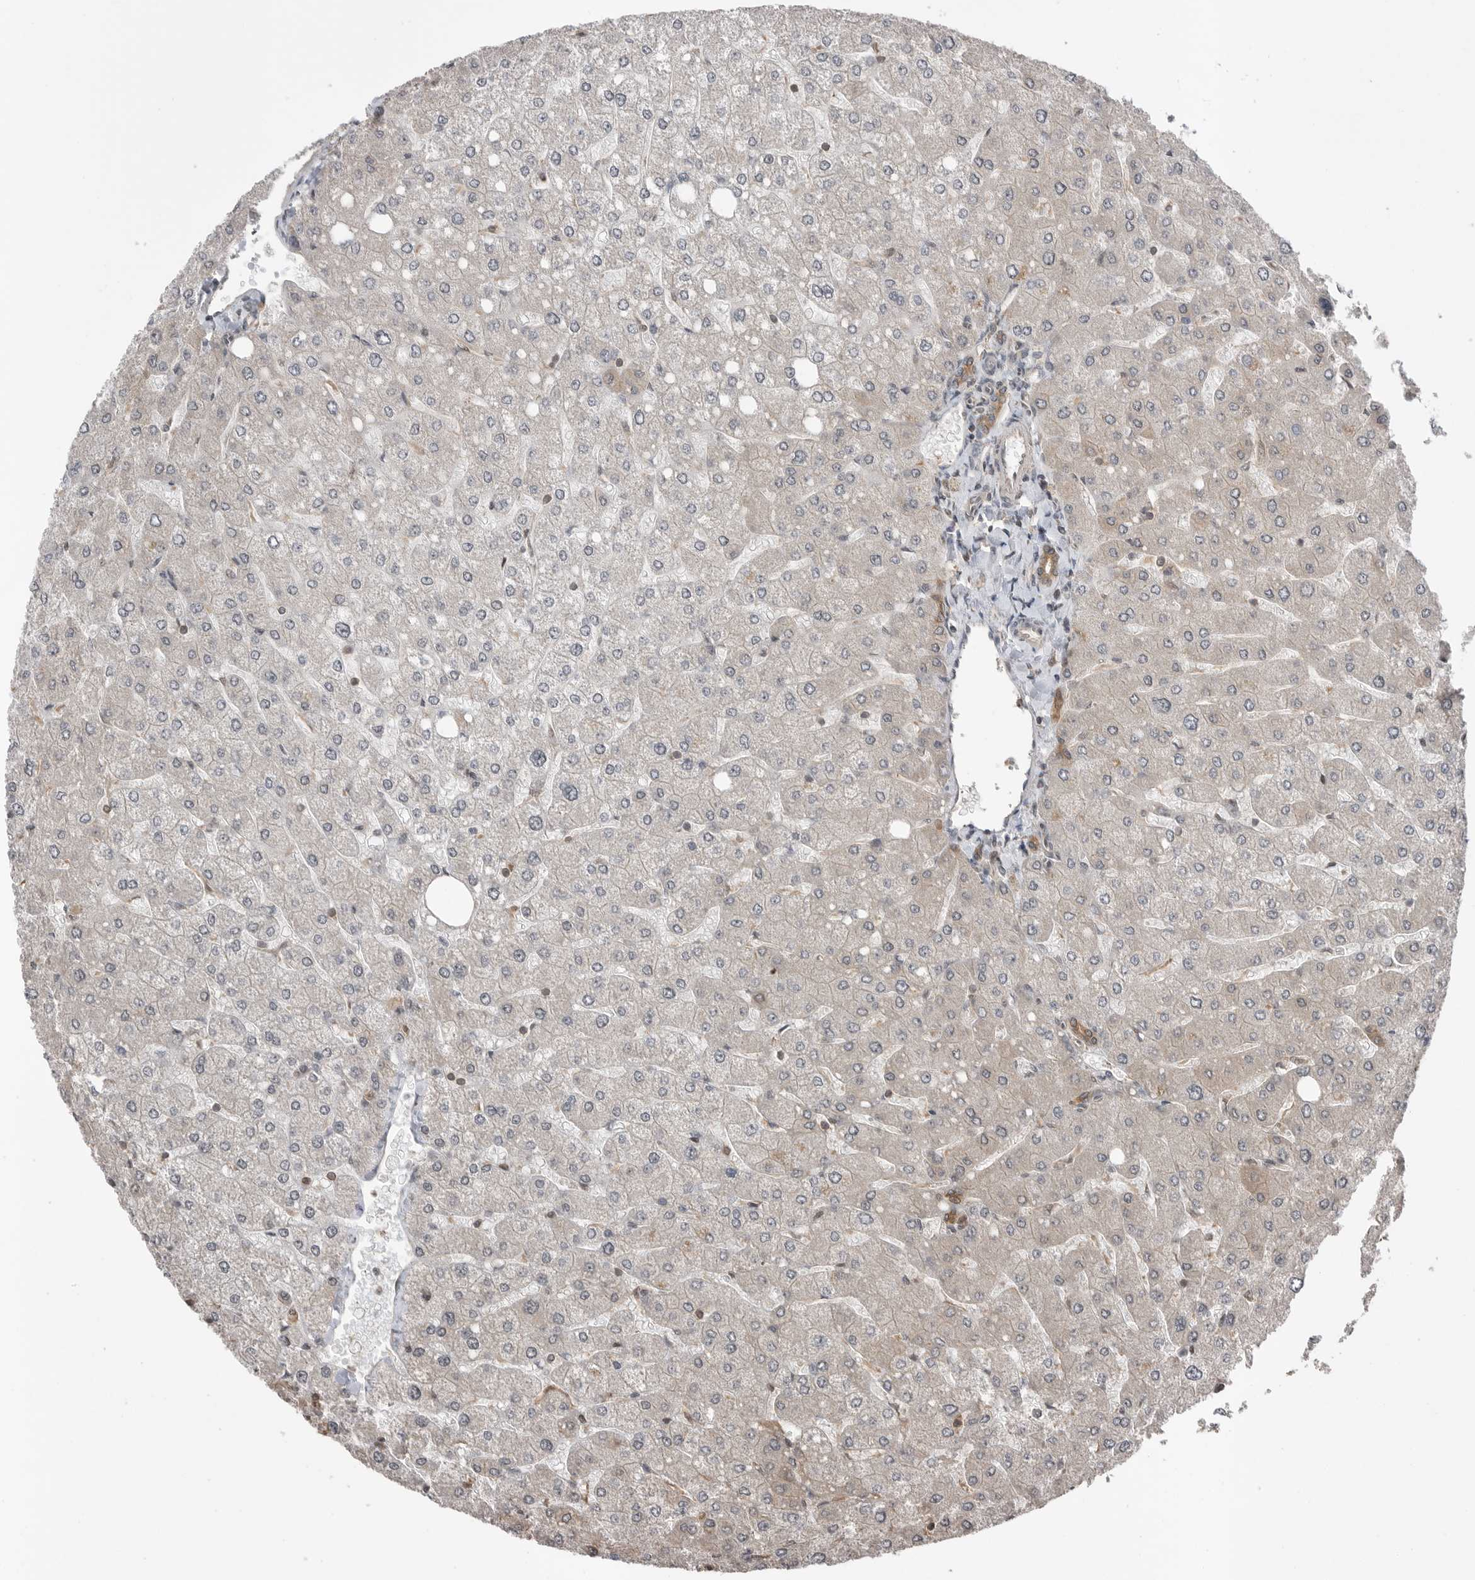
{"staining": {"intensity": "moderate", "quantity": ">75%", "location": "cytoplasmic/membranous"}, "tissue": "liver", "cell_type": "Cholangiocytes", "image_type": "normal", "snomed": [{"axis": "morphology", "description": "Normal tissue, NOS"}, {"axis": "topography", "description": "Liver"}], "caption": "Moderate cytoplasmic/membranous protein expression is seen in approximately >75% of cholangiocytes in liver.", "gene": "PEAK1", "patient": {"sex": "male", "age": 55}}